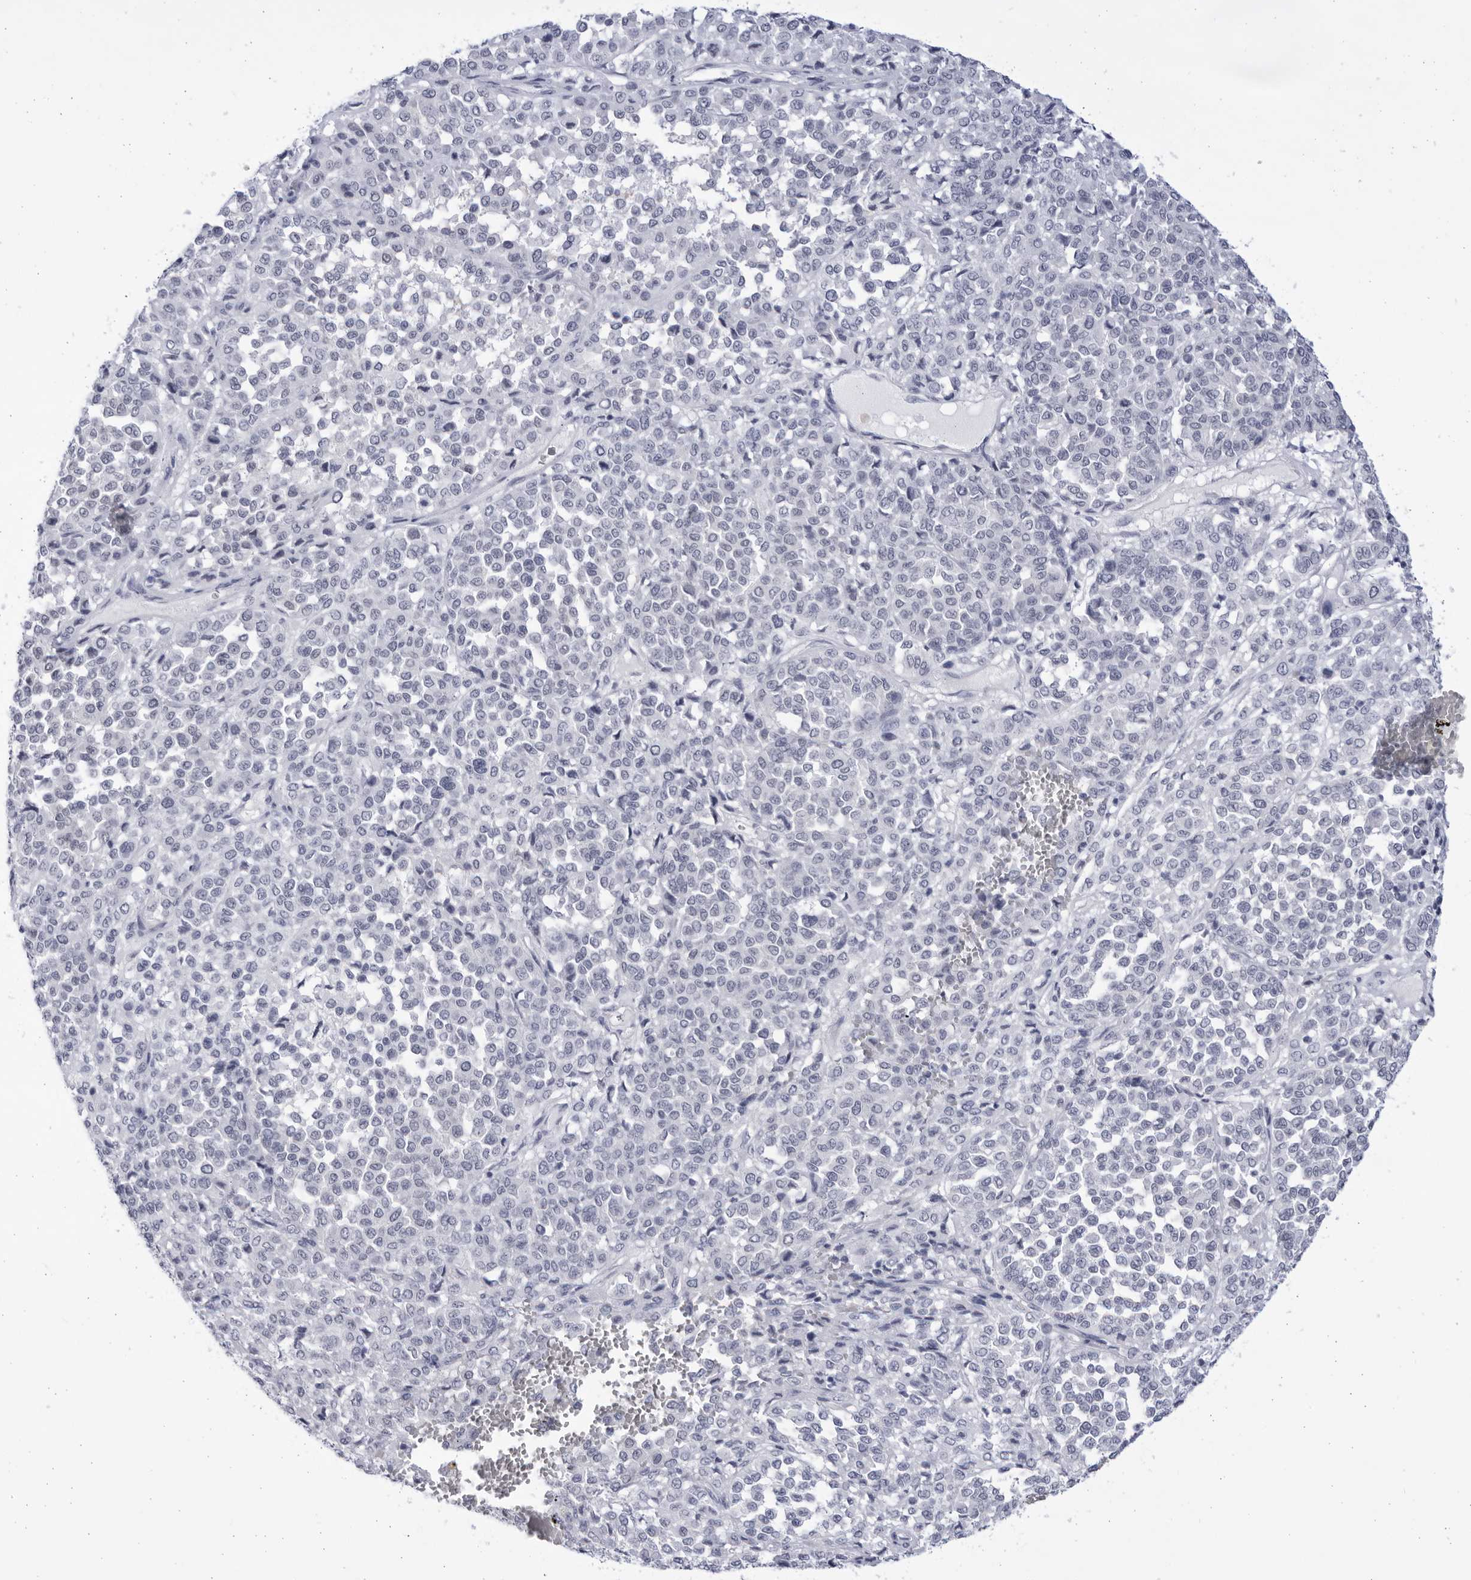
{"staining": {"intensity": "negative", "quantity": "none", "location": "none"}, "tissue": "melanoma", "cell_type": "Tumor cells", "image_type": "cancer", "snomed": [{"axis": "morphology", "description": "Malignant melanoma, Metastatic site"}, {"axis": "topography", "description": "Pancreas"}], "caption": "The image reveals no staining of tumor cells in malignant melanoma (metastatic site). (Immunohistochemistry, brightfield microscopy, high magnification).", "gene": "CCDC181", "patient": {"sex": "female", "age": 30}}